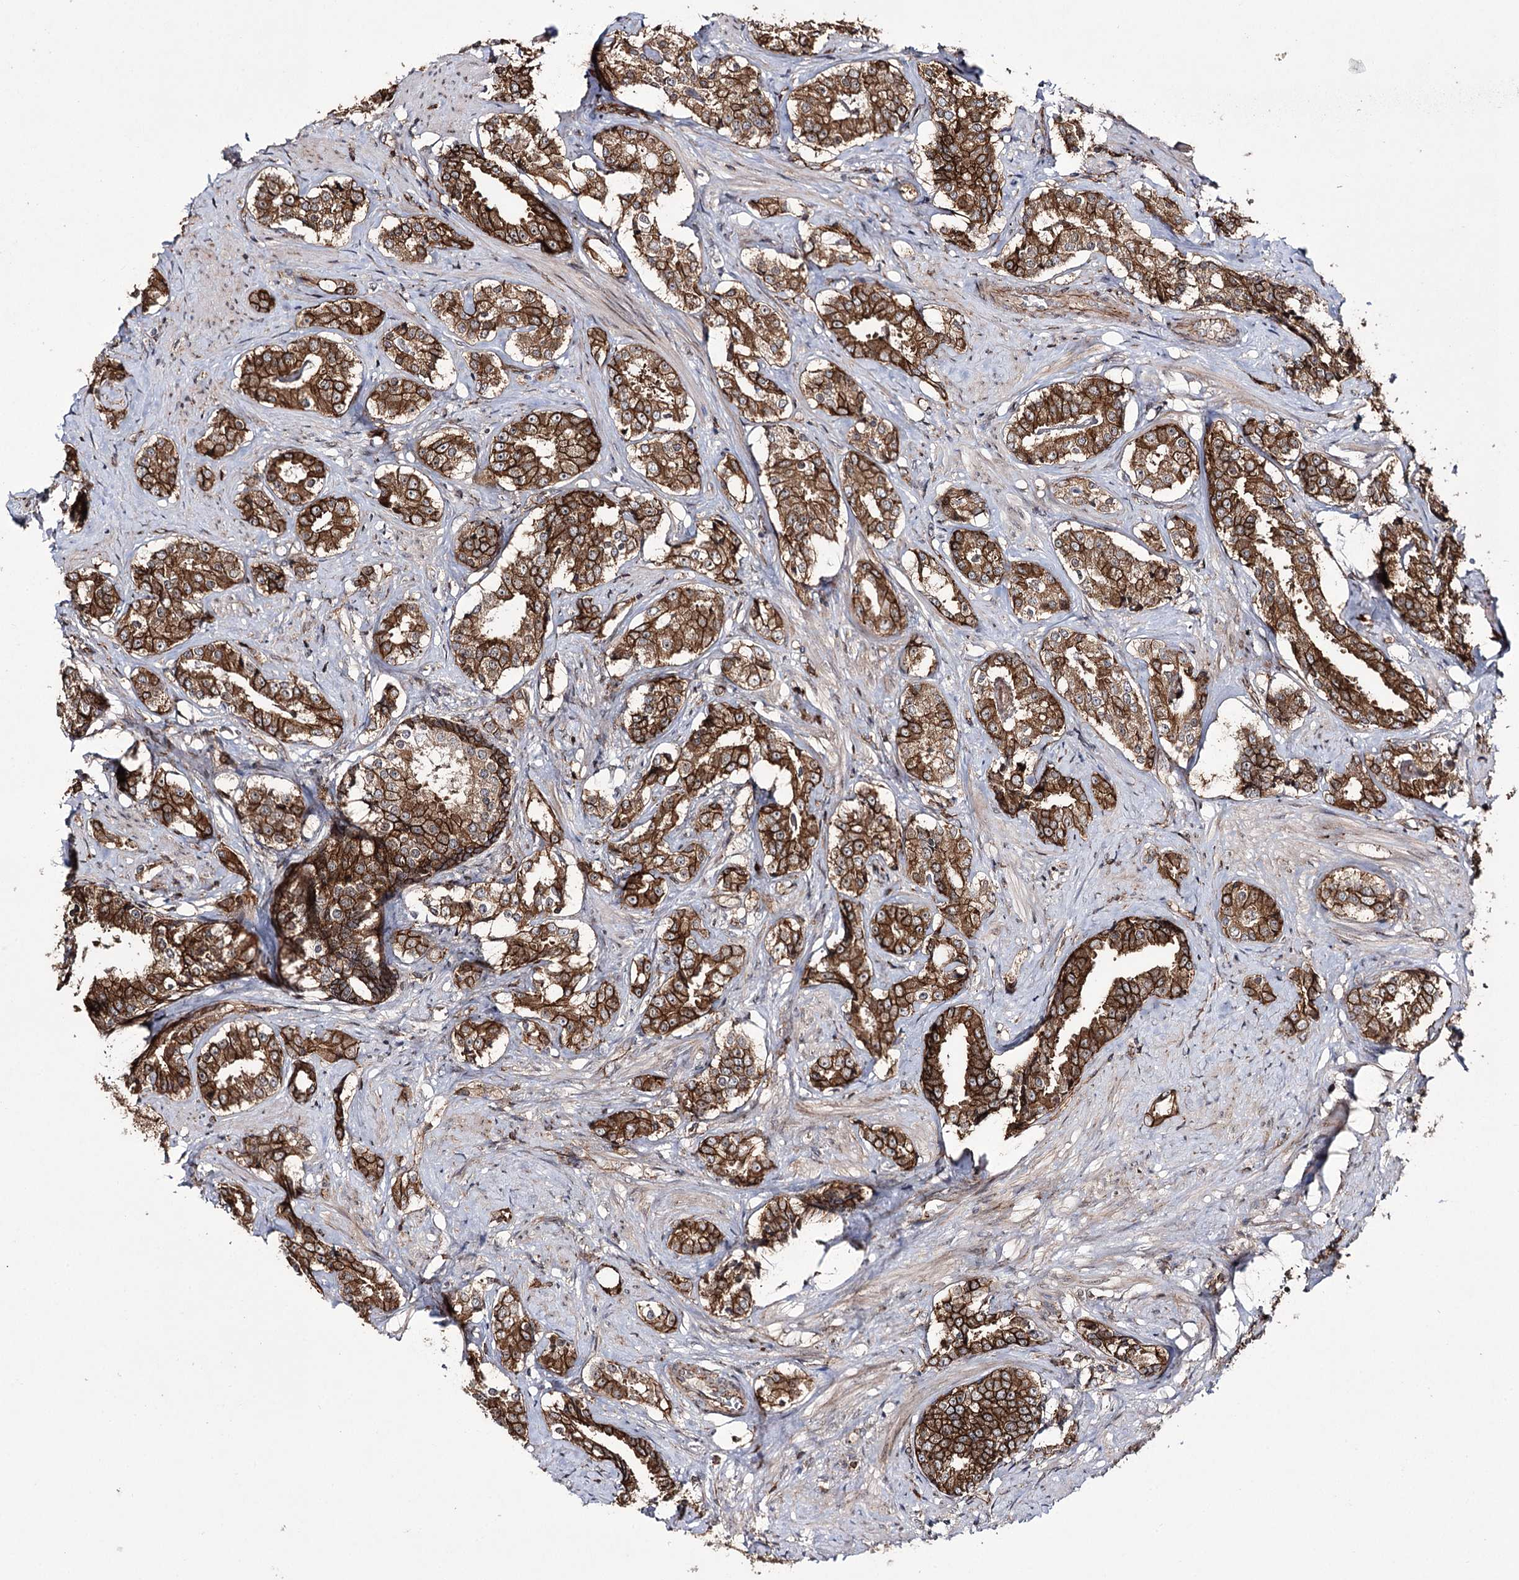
{"staining": {"intensity": "strong", "quantity": ">75%", "location": "cytoplasmic/membranous"}, "tissue": "prostate cancer", "cell_type": "Tumor cells", "image_type": "cancer", "snomed": [{"axis": "morphology", "description": "Adenocarcinoma, High grade"}, {"axis": "topography", "description": "Prostate"}], "caption": "Prostate cancer (adenocarcinoma (high-grade)) tissue shows strong cytoplasmic/membranous positivity in approximately >75% of tumor cells, visualized by immunohistochemistry. Nuclei are stained in blue.", "gene": "DHX29", "patient": {"sex": "male", "age": 58}}